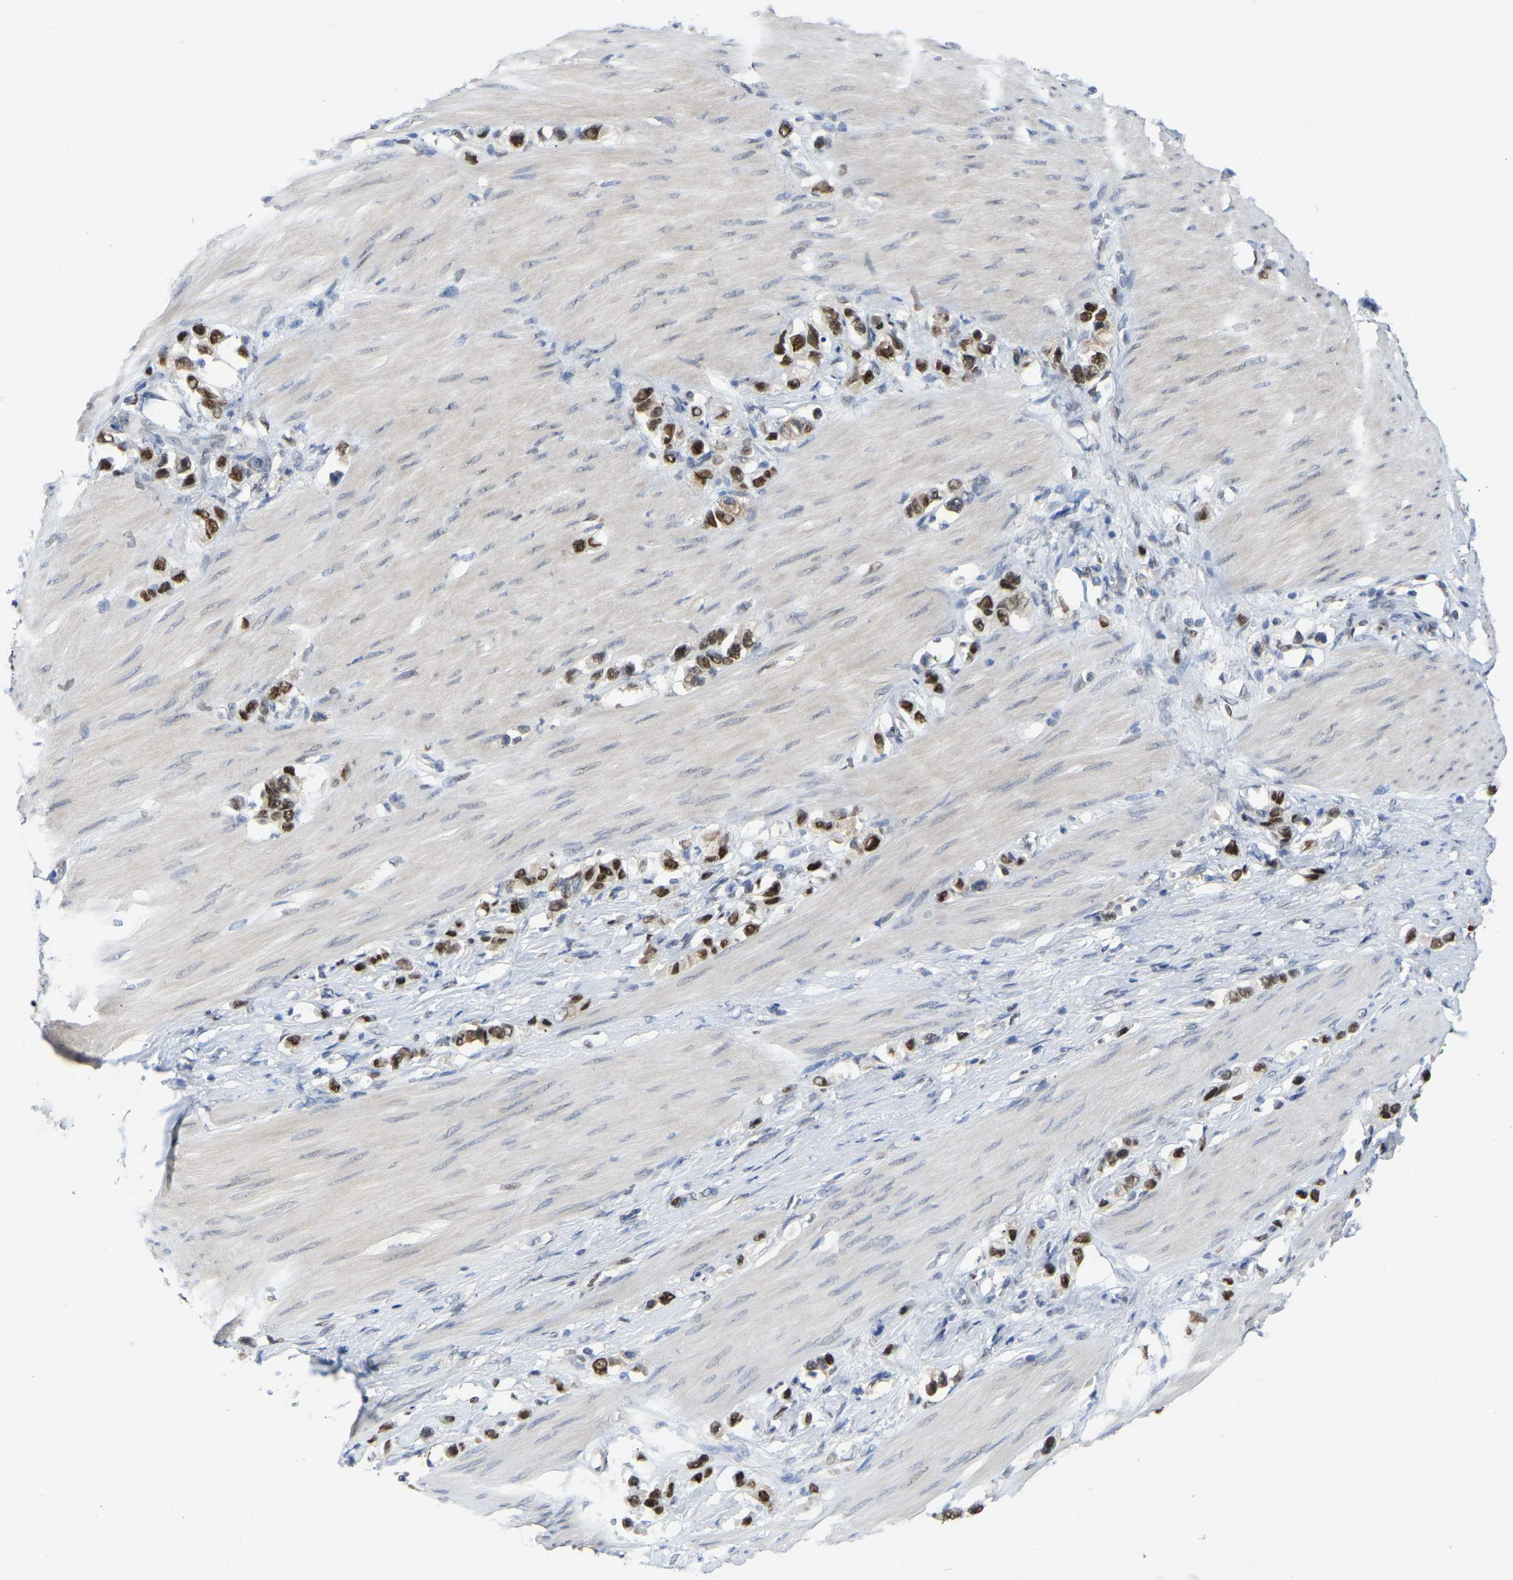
{"staining": {"intensity": "moderate", "quantity": ">75%", "location": "nuclear"}, "tissue": "stomach cancer", "cell_type": "Tumor cells", "image_type": "cancer", "snomed": [{"axis": "morphology", "description": "Adenocarcinoma, NOS"}, {"axis": "topography", "description": "Stomach"}], "caption": "An image of stomach cancer (adenocarcinoma) stained for a protein demonstrates moderate nuclear brown staining in tumor cells. (DAB (3,3'-diaminobenzidine) IHC, brown staining for protein, blue staining for nuclei).", "gene": "KLRG2", "patient": {"sex": "female", "age": 65}}